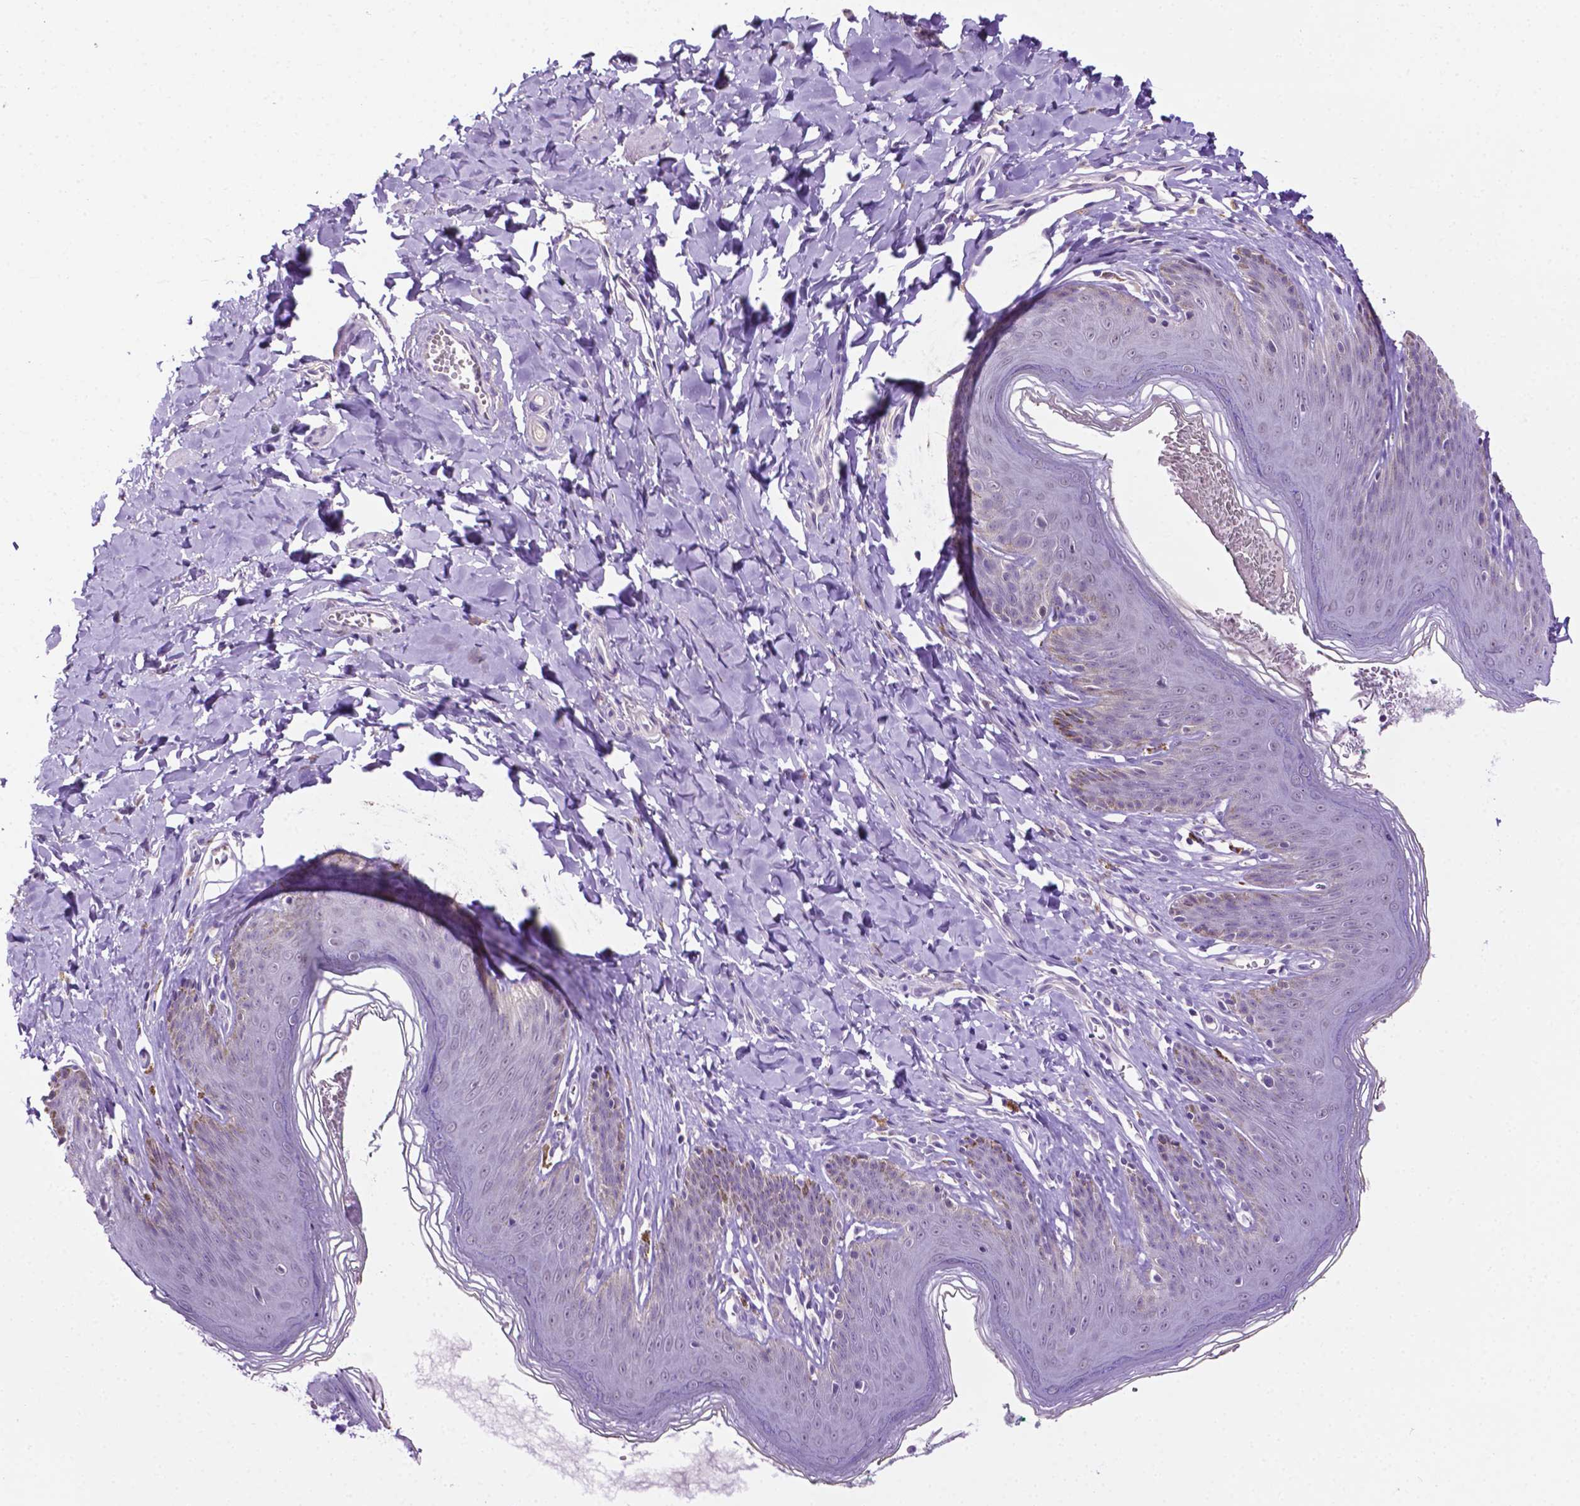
{"staining": {"intensity": "weak", "quantity": "<25%", "location": "cytoplasmic/membranous"}, "tissue": "skin", "cell_type": "Epidermal cells", "image_type": "normal", "snomed": [{"axis": "morphology", "description": "Normal tissue, NOS"}, {"axis": "topography", "description": "Vulva"}, {"axis": "topography", "description": "Peripheral nerve tissue"}], "caption": "An IHC image of unremarkable skin is shown. There is no staining in epidermal cells of skin.", "gene": "MMP27", "patient": {"sex": "female", "age": 66}}